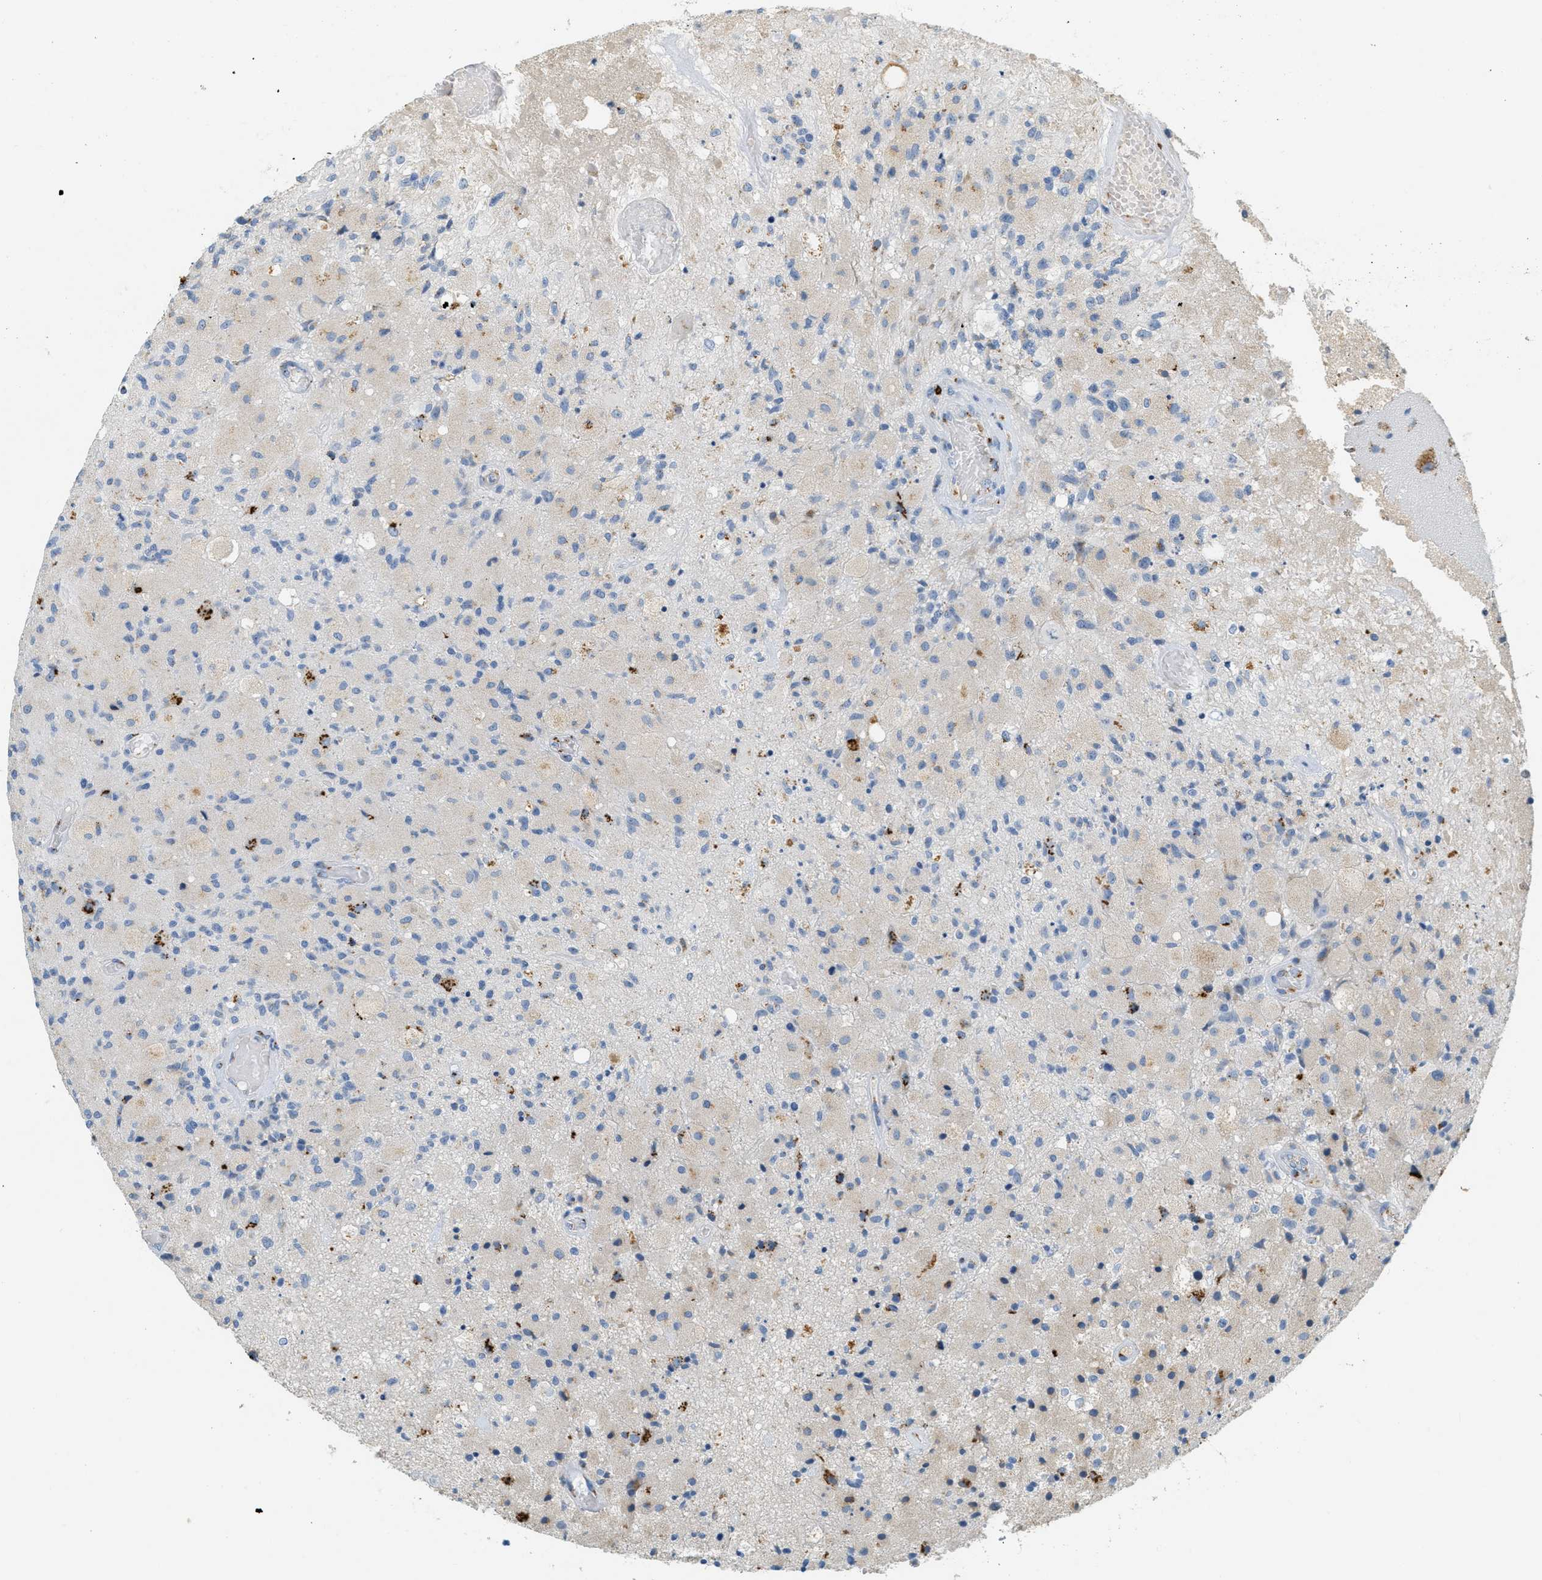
{"staining": {"intensity": "moderate", "quantity": "<25%", "location": "cytoplasmic/membranous"}, "tissue": "glioma", "cell_type": "Tumor cells", "image_type": "cancer", "snomed": [{"axis": "morphology", "description": "Normal tissue, NOS"}, {"axis": "morphology", "description": "Glioma, malignant, High grade"}, {"axis": "topography", "description": "Cerebral cortex"}], "caption": "IHC of glioma exhibits low levels of moderate cytoplasmic/membranous expression in approximately <25% of tumor cells.", "gene": "ENTPD4", "patient": {"sex": "male", "age": 77}}